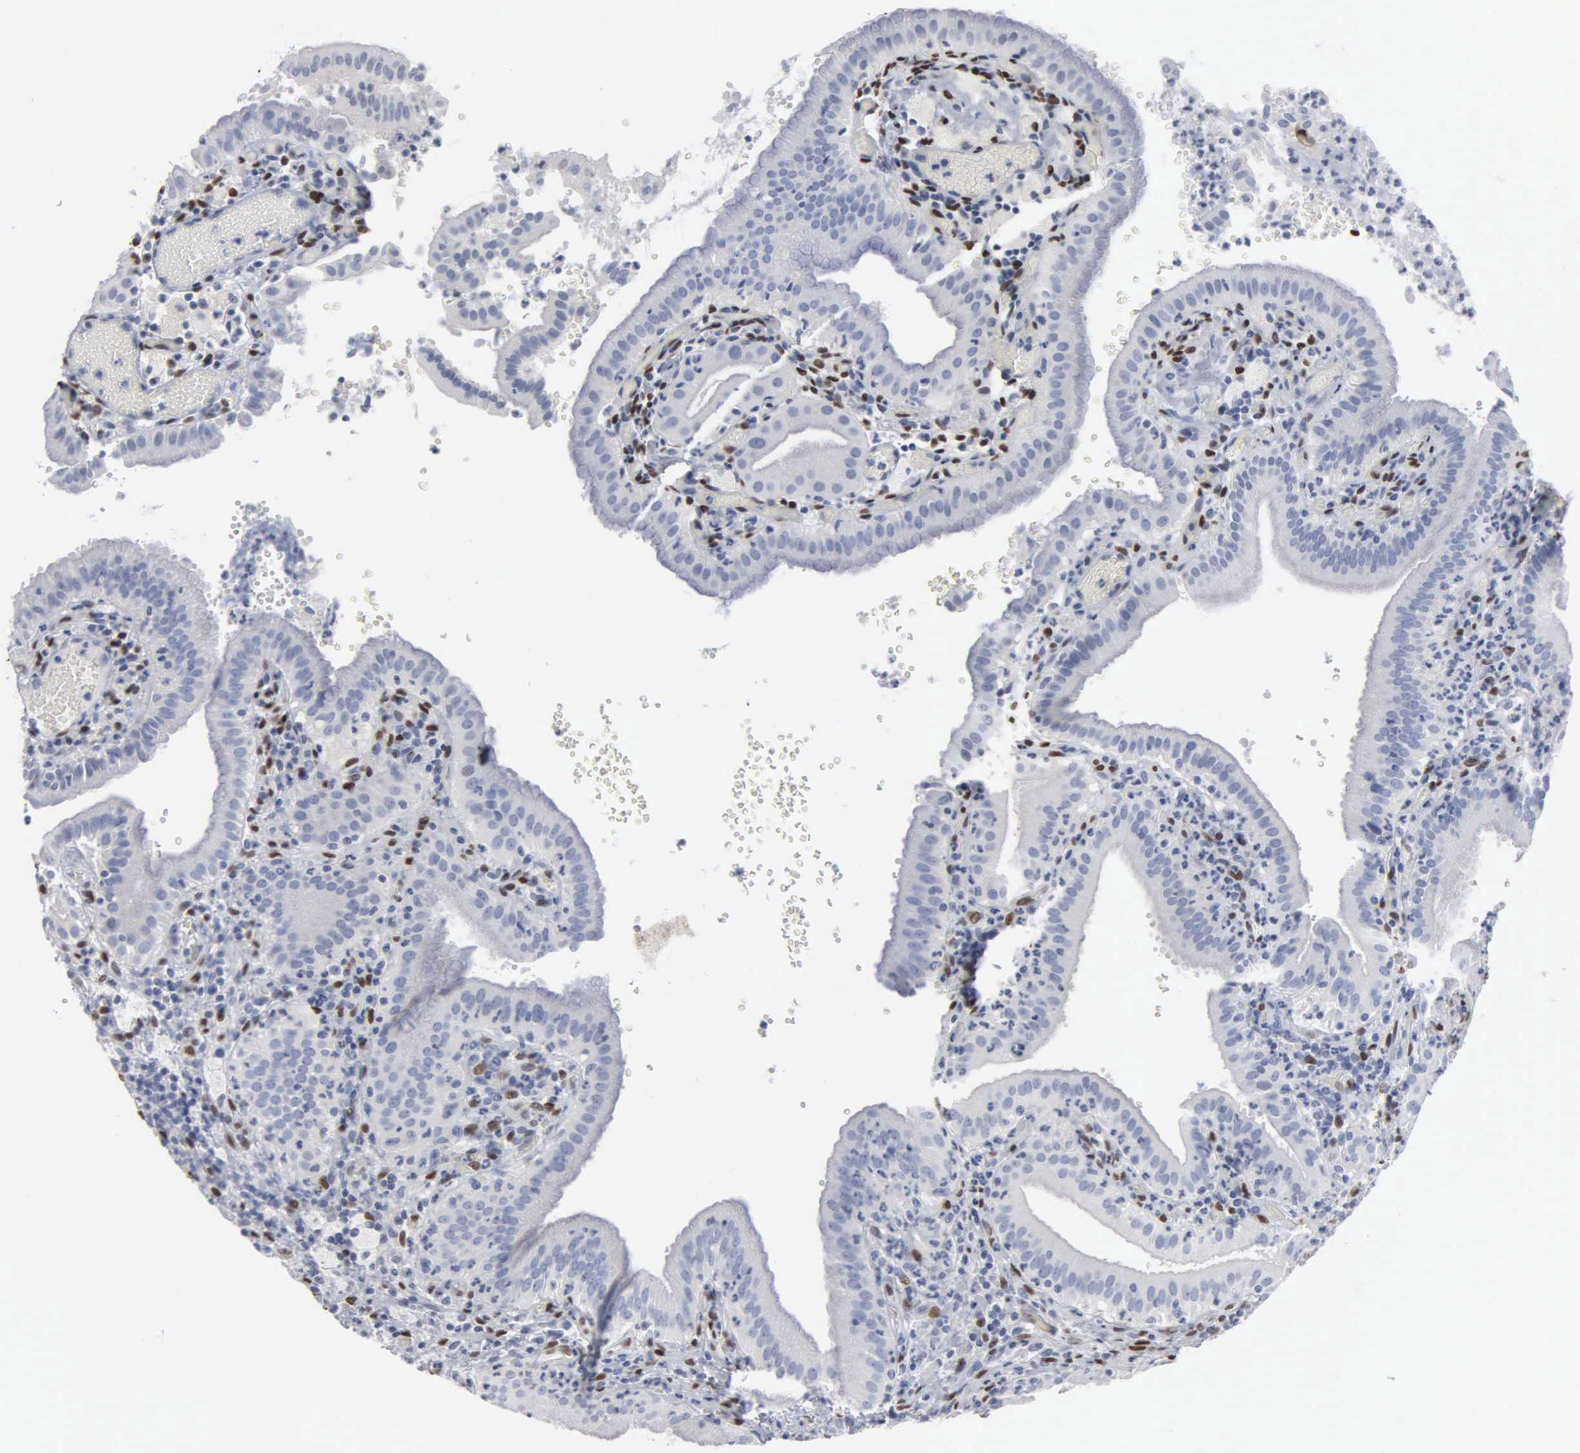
{"staining": {"intensity": "negative", "quantity": "none", "location": "none"}, "tissue": "gallbladder", "cell_type": "Glandular cells", "image_type": "normal", "snomed": [{"axis": "morphology", "description": "Normal tissue, NOS"}, {"axis": "topography", "description": "Gallbladder"}], "caption": "Glandular cells are negative for brown protein staining in benign gallbladder. The staining was performed using DAB (3,3'-diaminobenzidine) to visualize the protein expression in brown, while the nuclei were stained in blue with hematoxylin (Magnification: 20x).", "gene": "FGF2", "patient": {"sex": "male", "age": 59}}